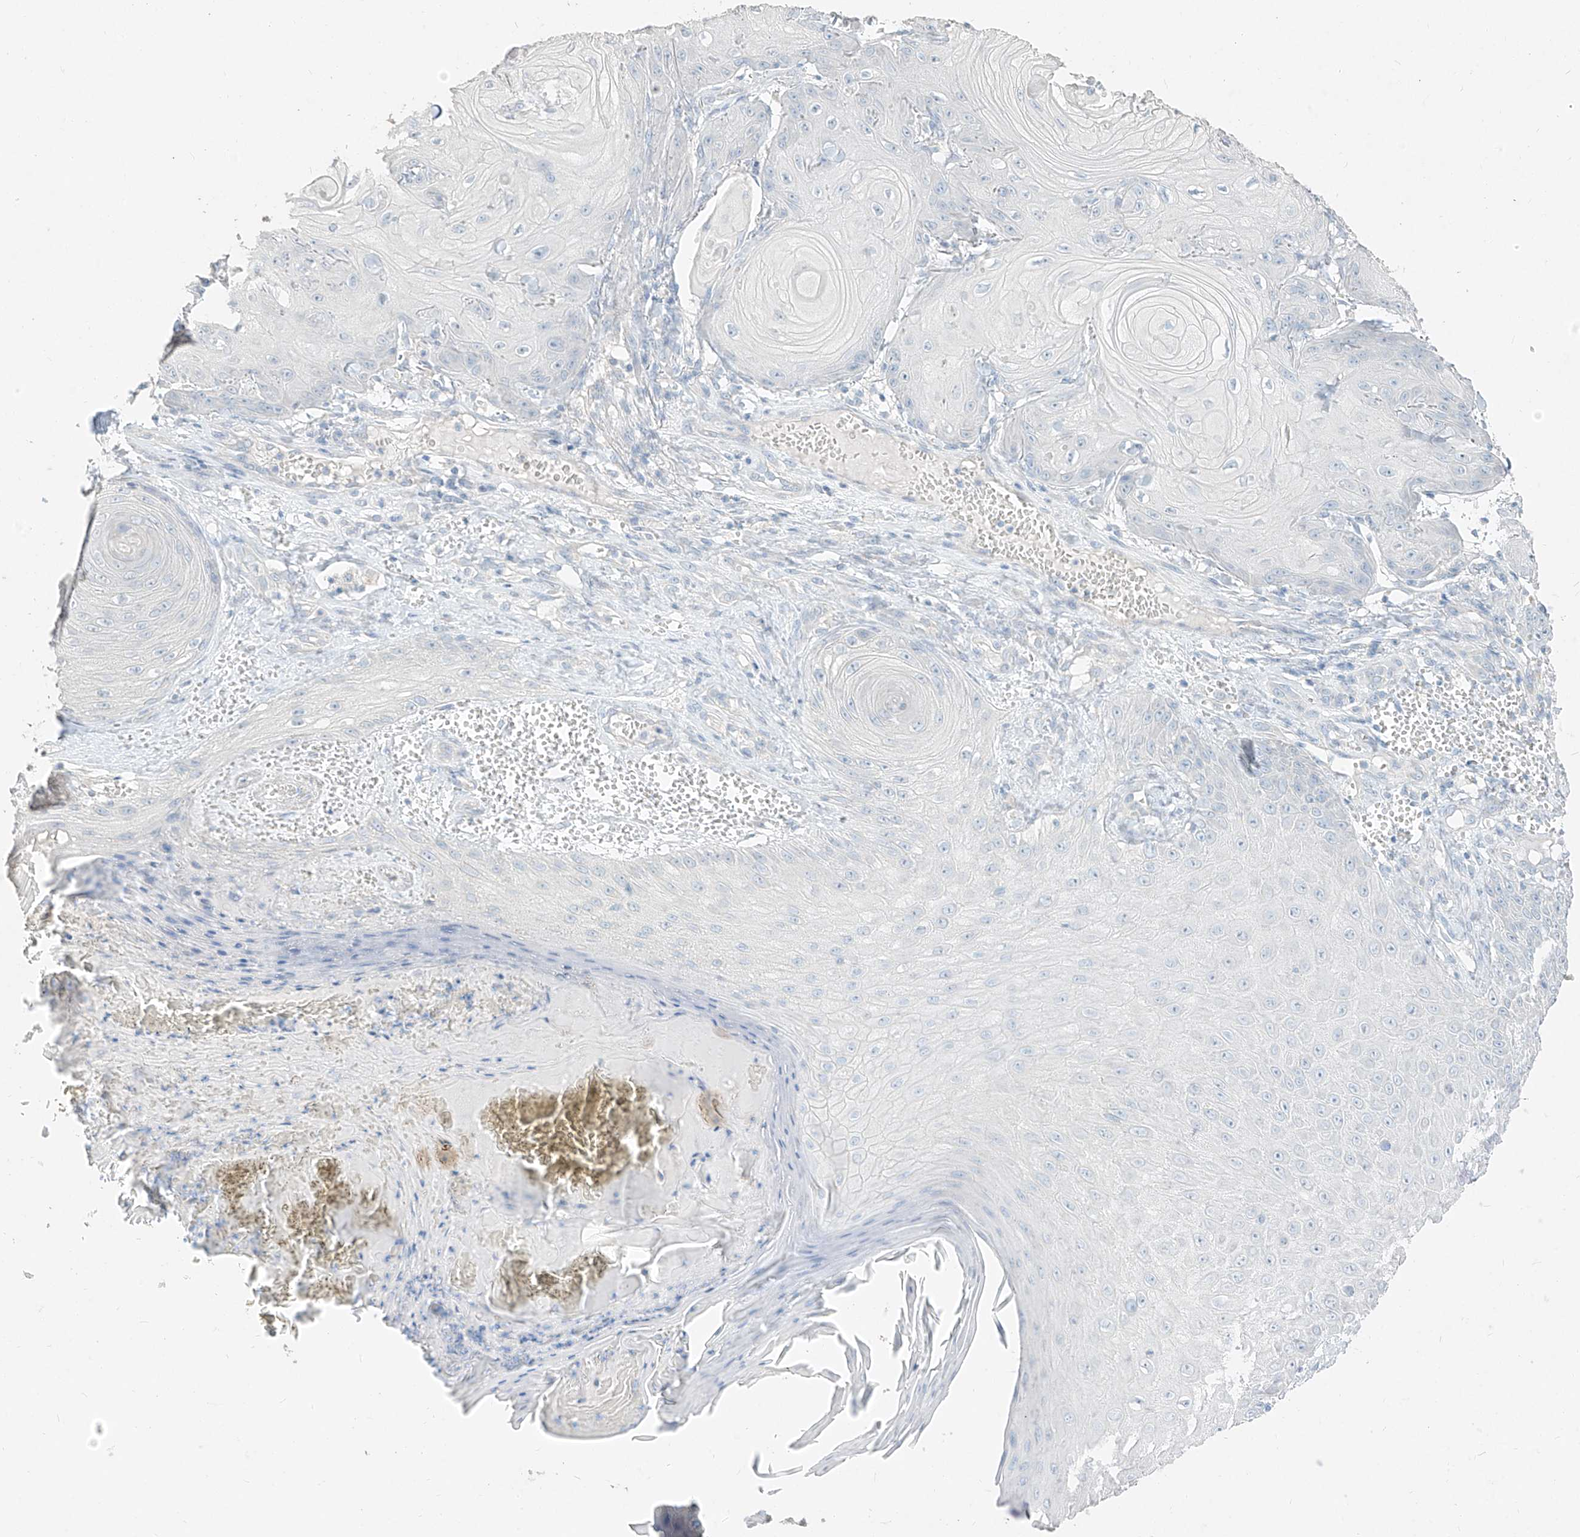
{"staining": {"intensity": "negative", "quantity": "none", "location": "none"}, "tissue": "skin cancer", "cell_type": "Tumor cells", "image_type": "cancer", "snomed": [{"axis": "morphology", "description": "Squamous cell carcinoma, NOS"}, {"axis": "topography", "description": "Skin"}], "caption": "Micrograph shows no protein positivity in tumor cells of skin cancer tissue. (Brightfield microscopy of DAB IHC at high magnification).", "gene": "ZZEF1", "patient": {"sex": "male", "age": 74}}